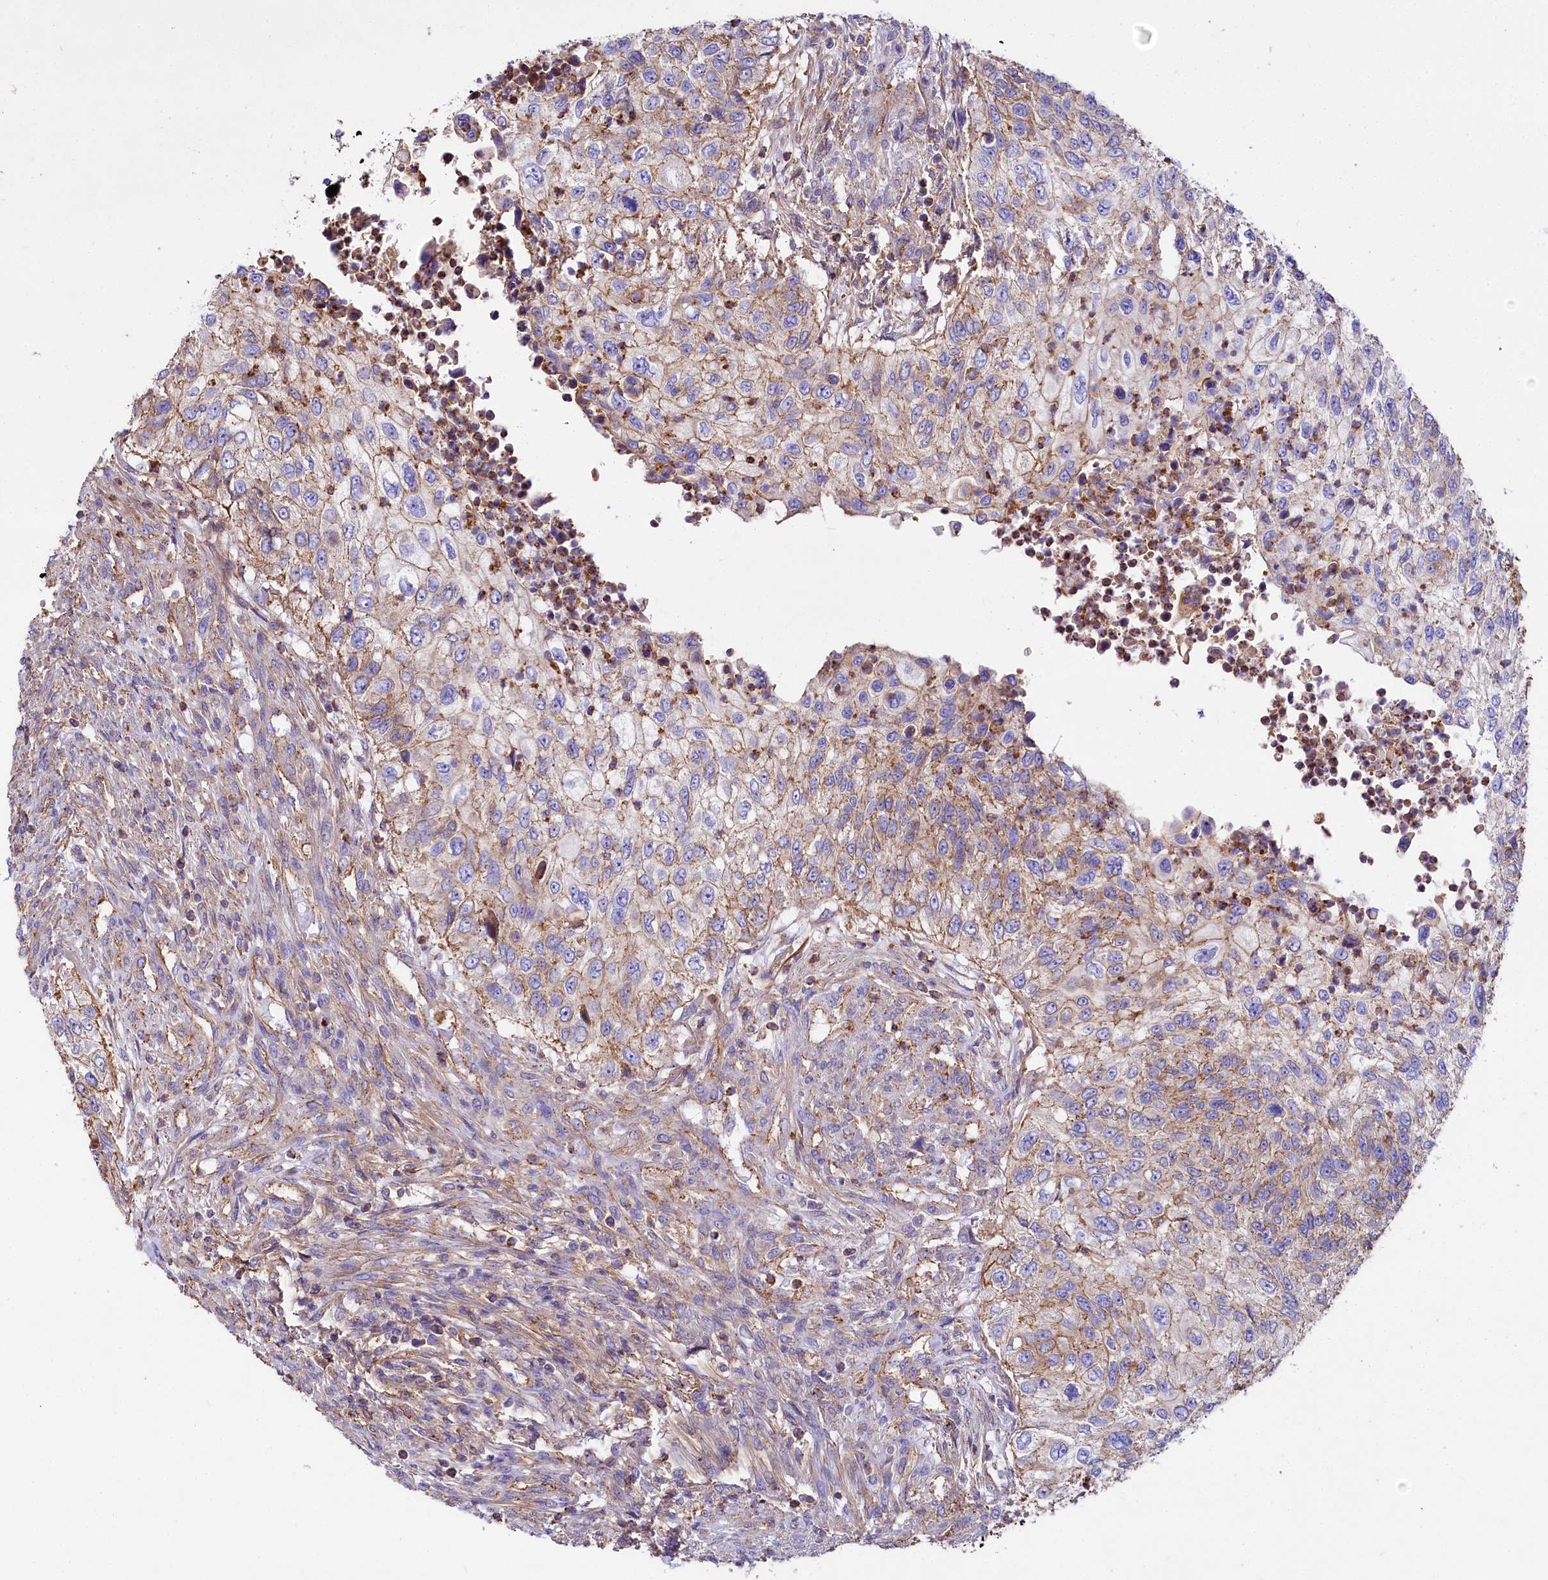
{"staining": {"intensity": "moderate", "quantity": "25%-75%", "location": "cytoplasmic/membranous"}, "tissue": "urothelial cancer", "cell_type": "Tumor cells", "image_type": "cancer", "snomed": [{"axis": "morphology", "description": "Urothelial carcinoma, High grade"}, {"axis": "topography", "description": "Urinary bladder"}], "caption": "This image demonstrates high-grade urothelial carcinoma stained with immunohistochemistry to label a protein in brown. The cytoplasmic/membranous of tumor cells show moderate positivity for the protein. Nuclei are counter-stained blue.", "gene": "FCHSD2", "patient": {"sex": "female", "age": 60}}